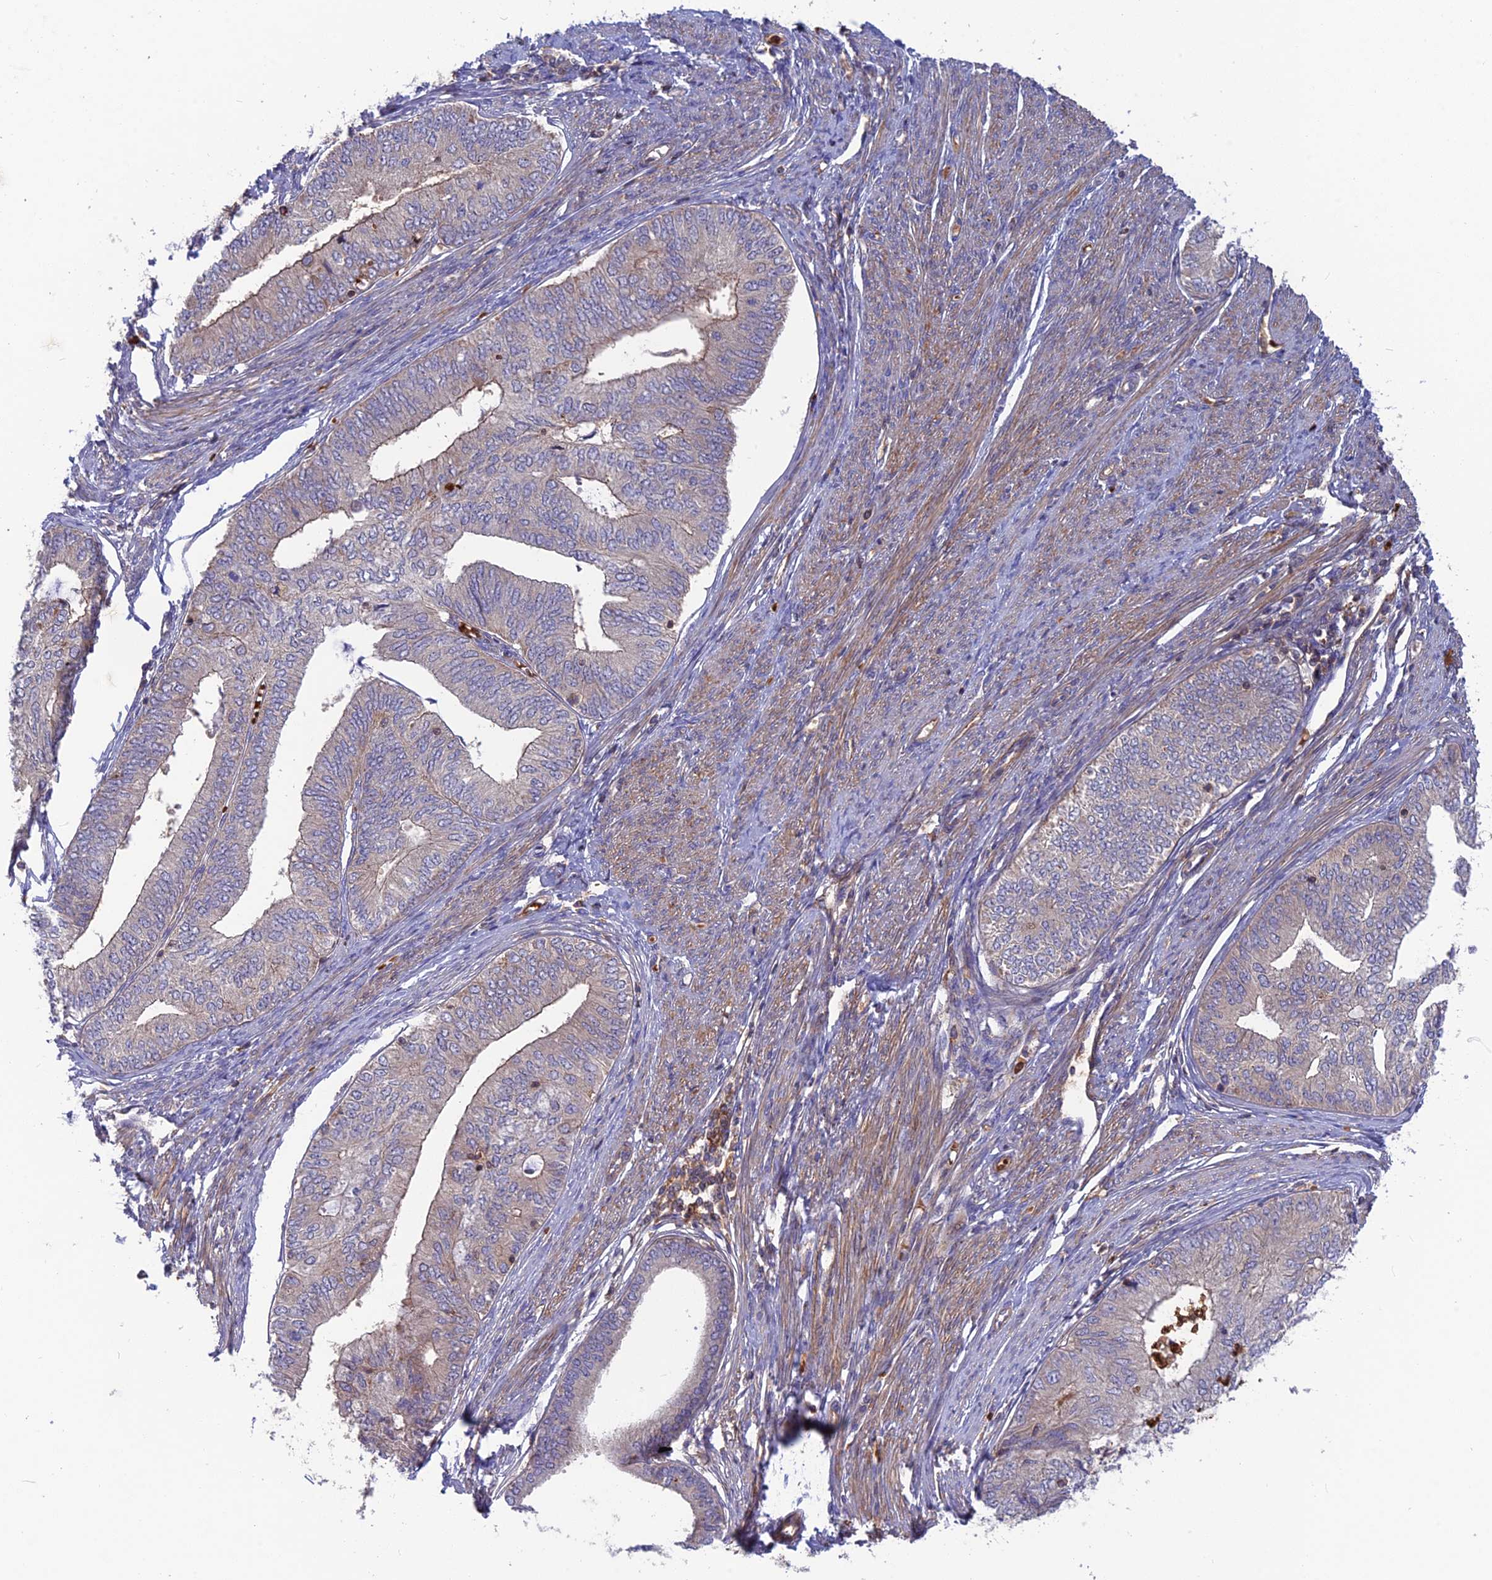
{"staining": {"intensity": "weak", "quantity": "<25%", "location": "cytoplasmic/membranous"}, "tissue": "endometrial cancer", "cell_type": "Tumor cells", "image_type": "cancer", "snomed": [{"axis": "morphology", "description": "Adenocarcinoma, NOS"}, {"axis": "topography", "description": "Endometrium"}], "caption": "Immunohistochemistry of human adenocarcinoma (endometrial) shows no staining in tumor cells.", "gene": "CPNE7", "patient": {"sex": "female", "age": 68}}